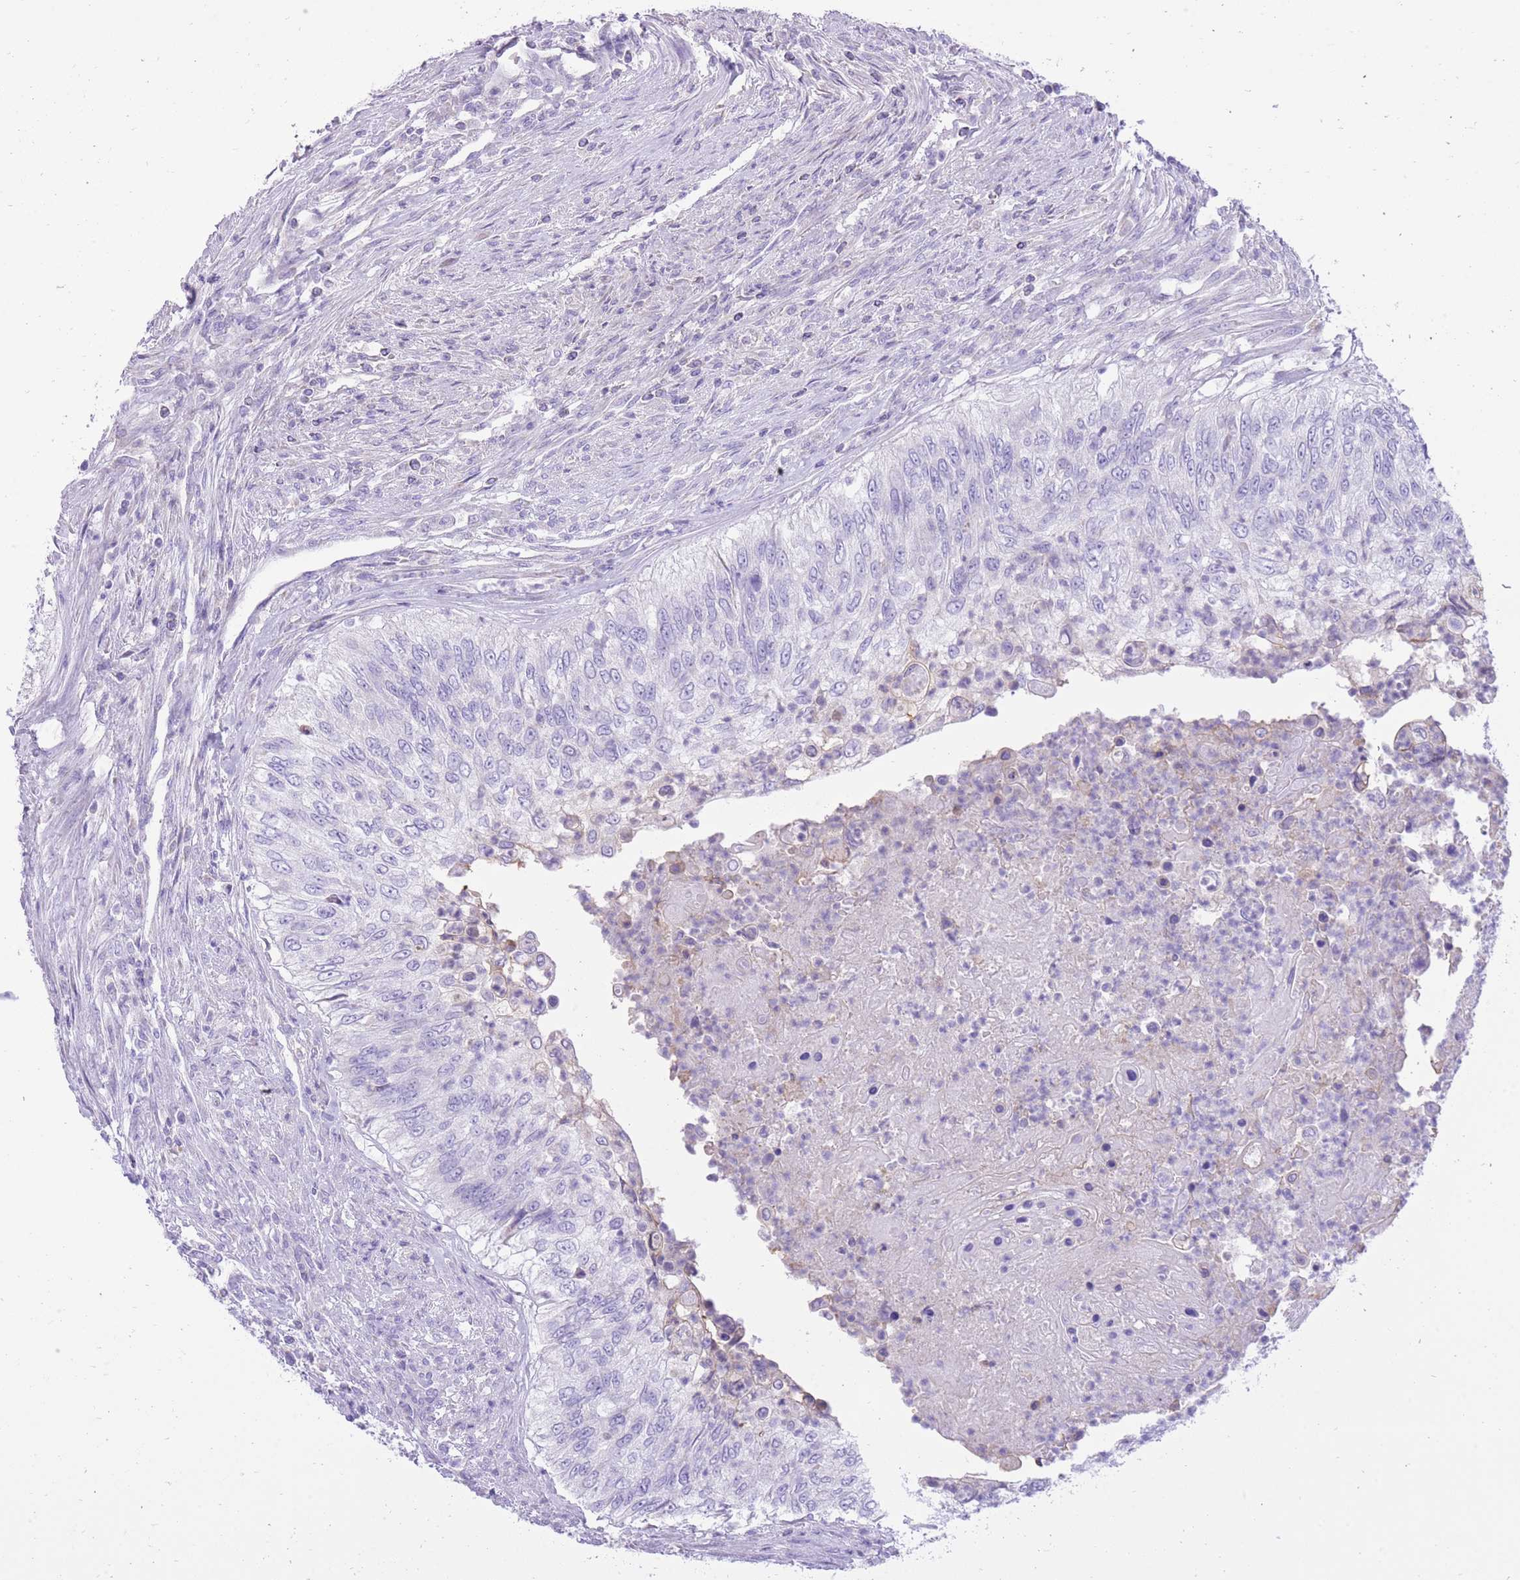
{"staining": {"intensity": "negative", "quantity": "none", "location": "none"}, "tissue": "urothelial cancer", "cell_type": "Tumor cells", "image_type": "cancer", "snomed": [{"axis": "morphology", "description": "Urothelial carcinoma, High grade"}, {"axis": "topography", "description": "Urinary bladder"}], "caption": "This is an immunohistochemistry photomicrograph of human urothelial cancer. There is no expression in tumor cells.", "gene": "SLC4A4", "patient": {"sex": "female", "age": 60}}